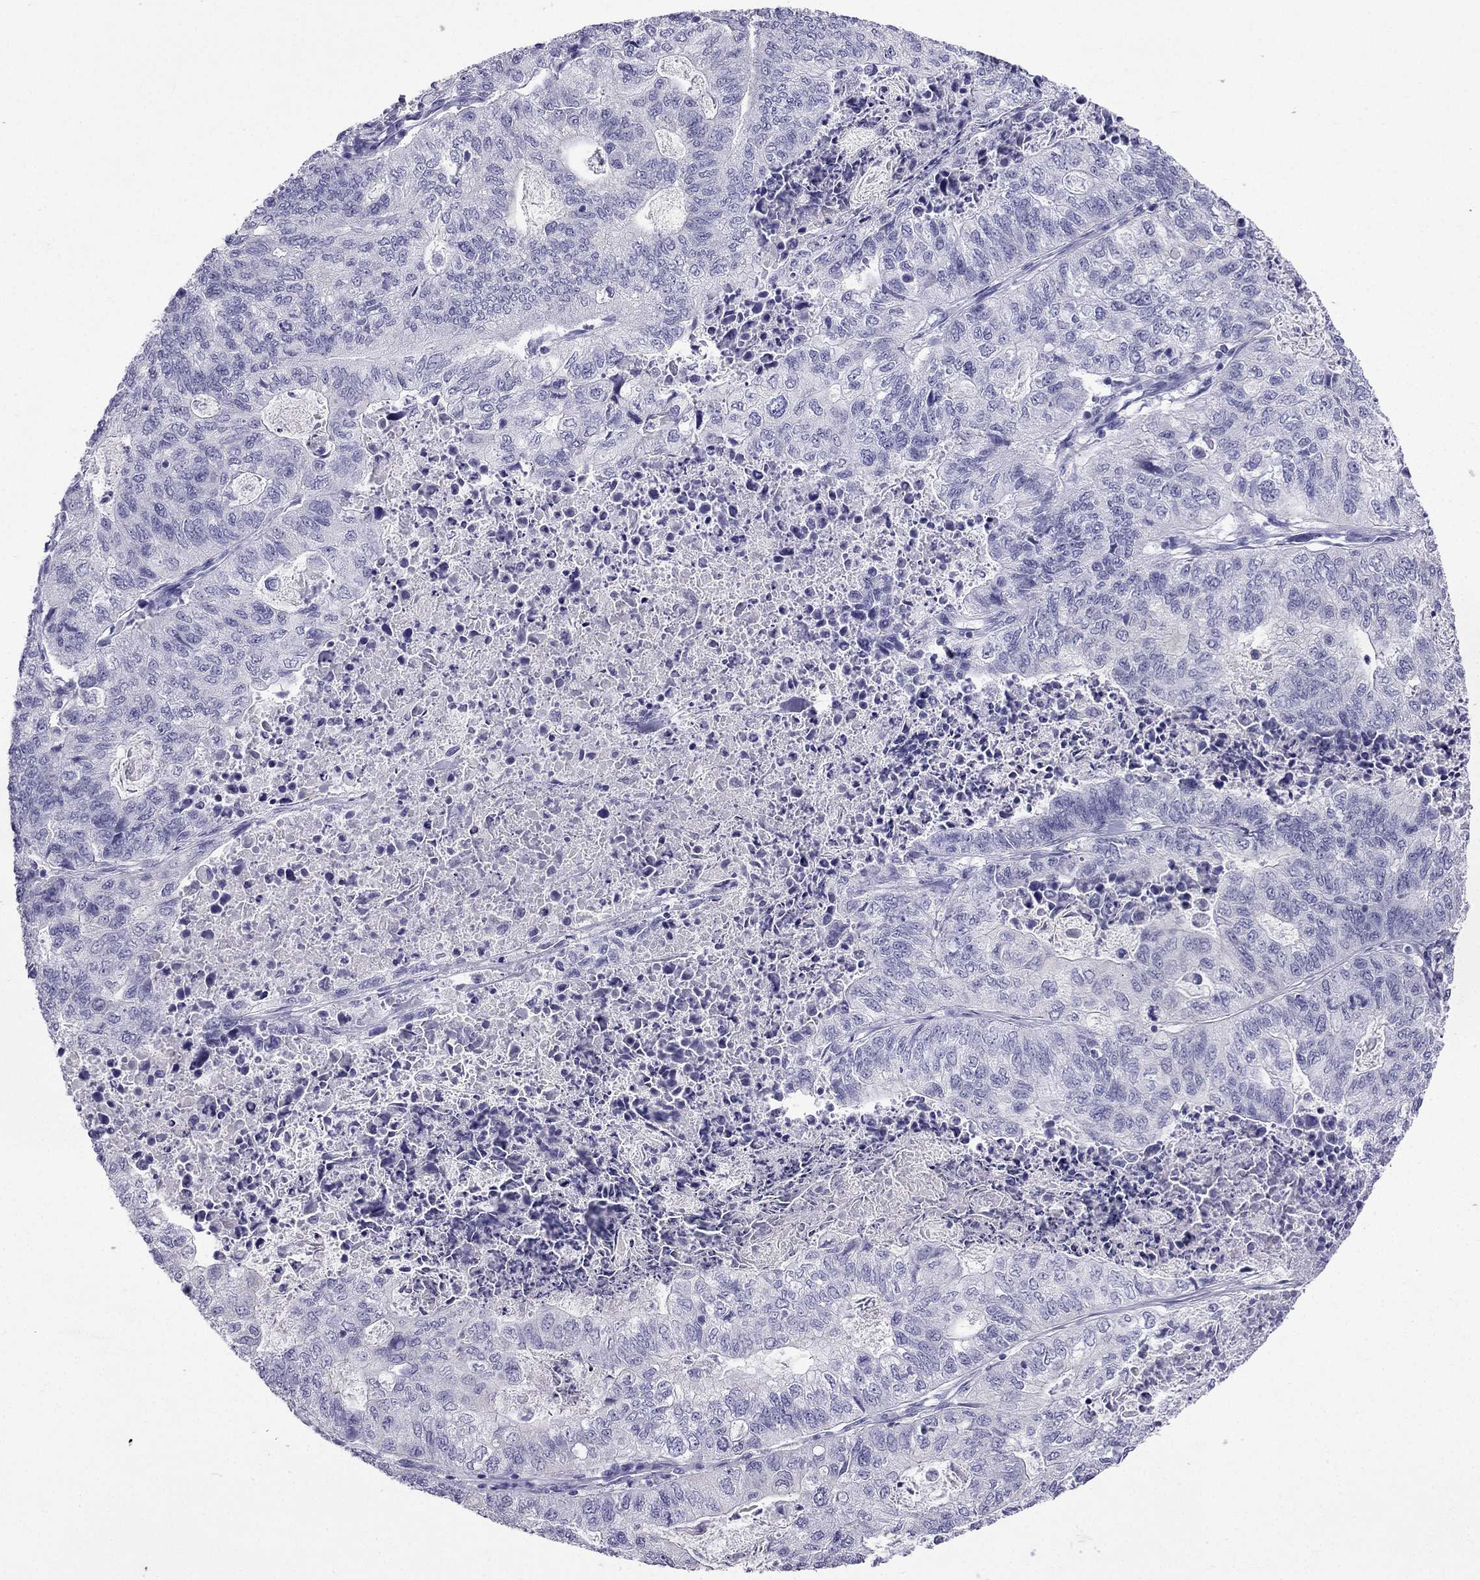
{"staining": {"intensity": "negative", "quantity": "none", "location": "none"}, "tissue": "stomach cancer", "cell_type": "Tumor cells", "image_type": "cancer", "snomed": [{"axis": "morphology", "description": "Adenocarcinoma, NOS"}, {"axis": "topography", "description": "Stomach, upper"}], "caption": "Immunohistochemistry of stomach cancer (adenocarcinoma) demonstrates no staining in tumor cells. Nuclei are stained in blue.", "gene": "GJA8", "patient": {"sex": "female", "age": 67}}